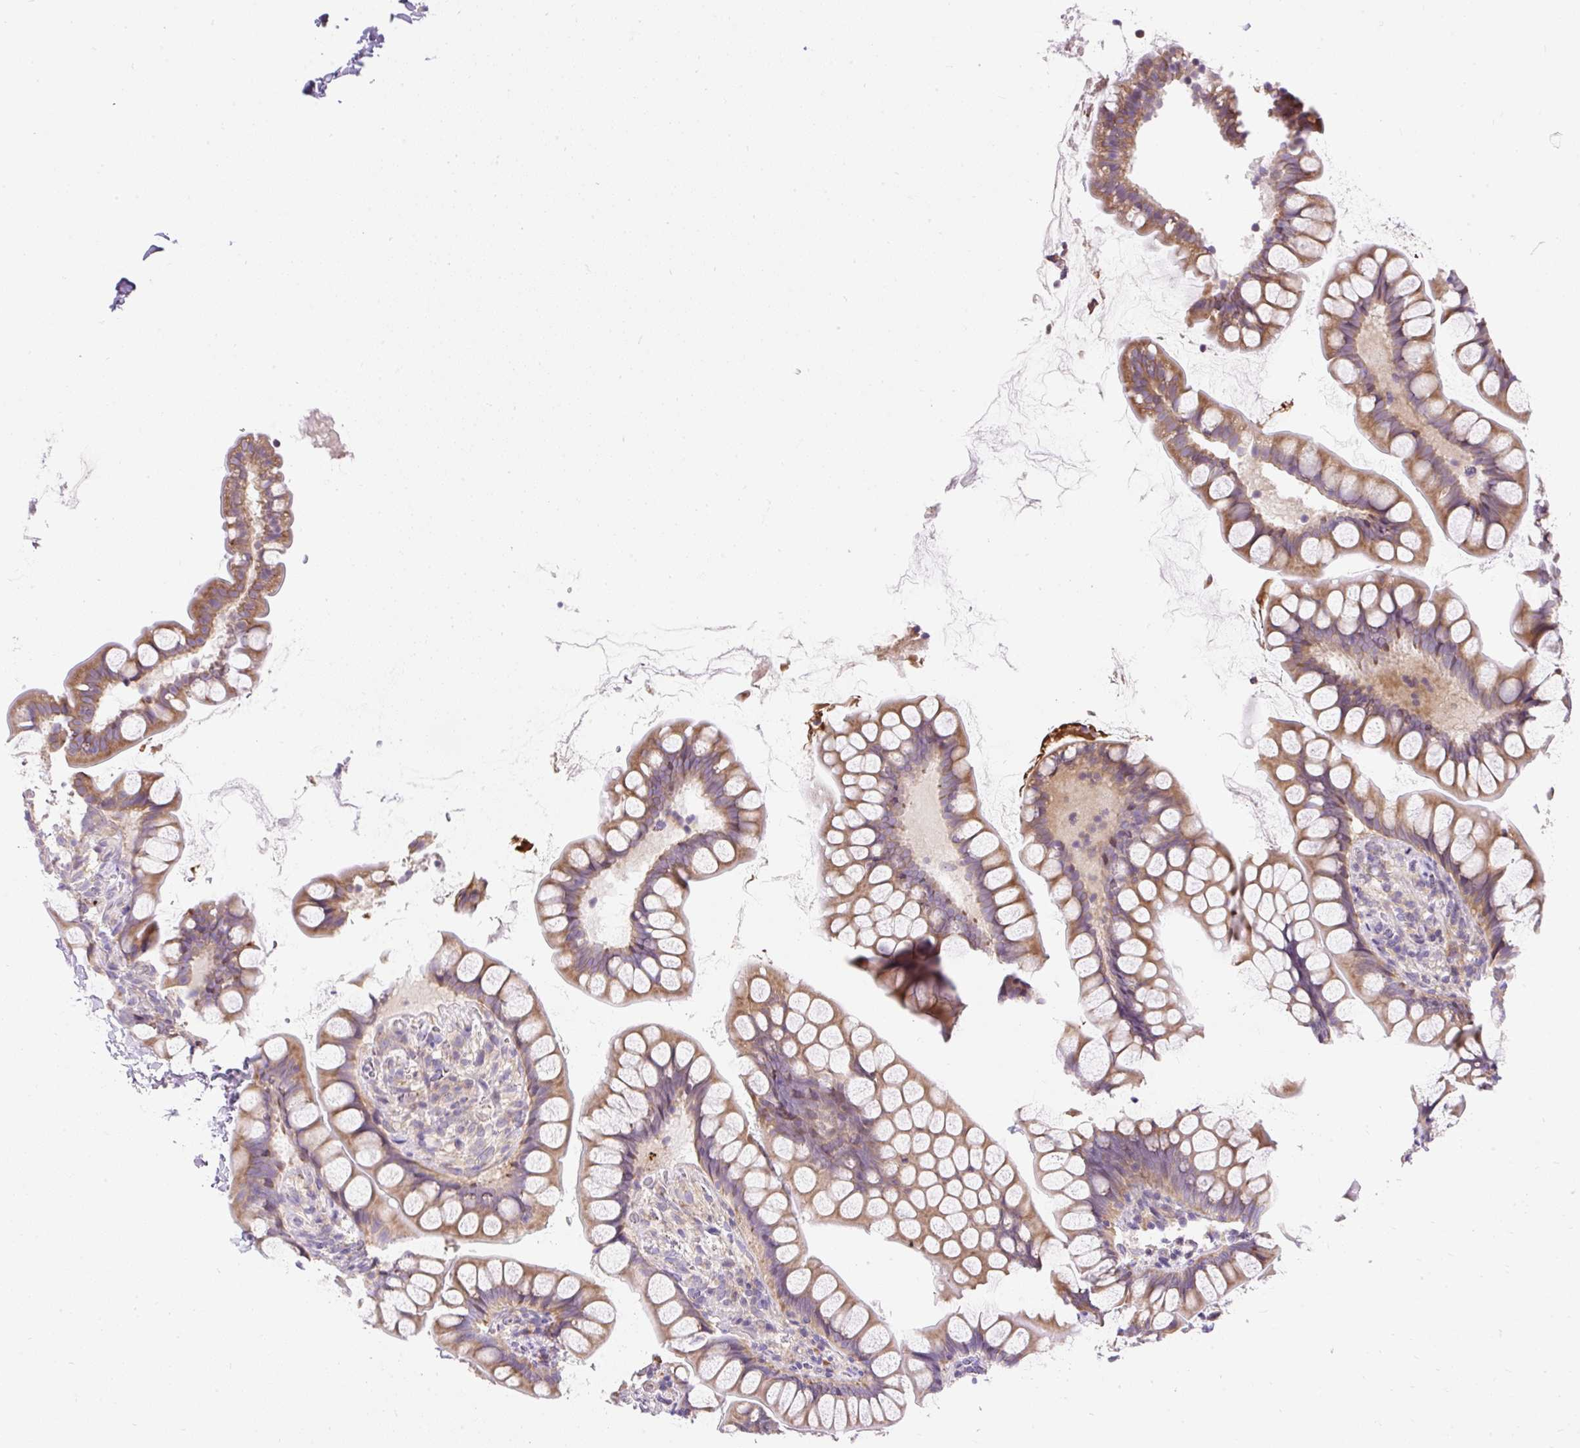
{"staining": {"intensity": "strong", "quantity": ">75%", "location": "cytoplasmic/membranous"}, "tissue": "small intestine", "cell_type": "Glandular cells", "image_type": "normal", "snomed": [{"axis": "morphology", "description": "Normal tissue, NOS"}, {"axis": "topography", "description": "Small intestine"}], "caption": "A high-resolution micrograph shows IHC staining of normal small intestine, which exhibits strong cytoplasmic/membranous expression in approximately >75% of glandular cells. Ihc stains the protein of interest in brown and the nuclei are stained blue.", "gene": "GPR45", "patient": {"sex": "male", "age": 70}}